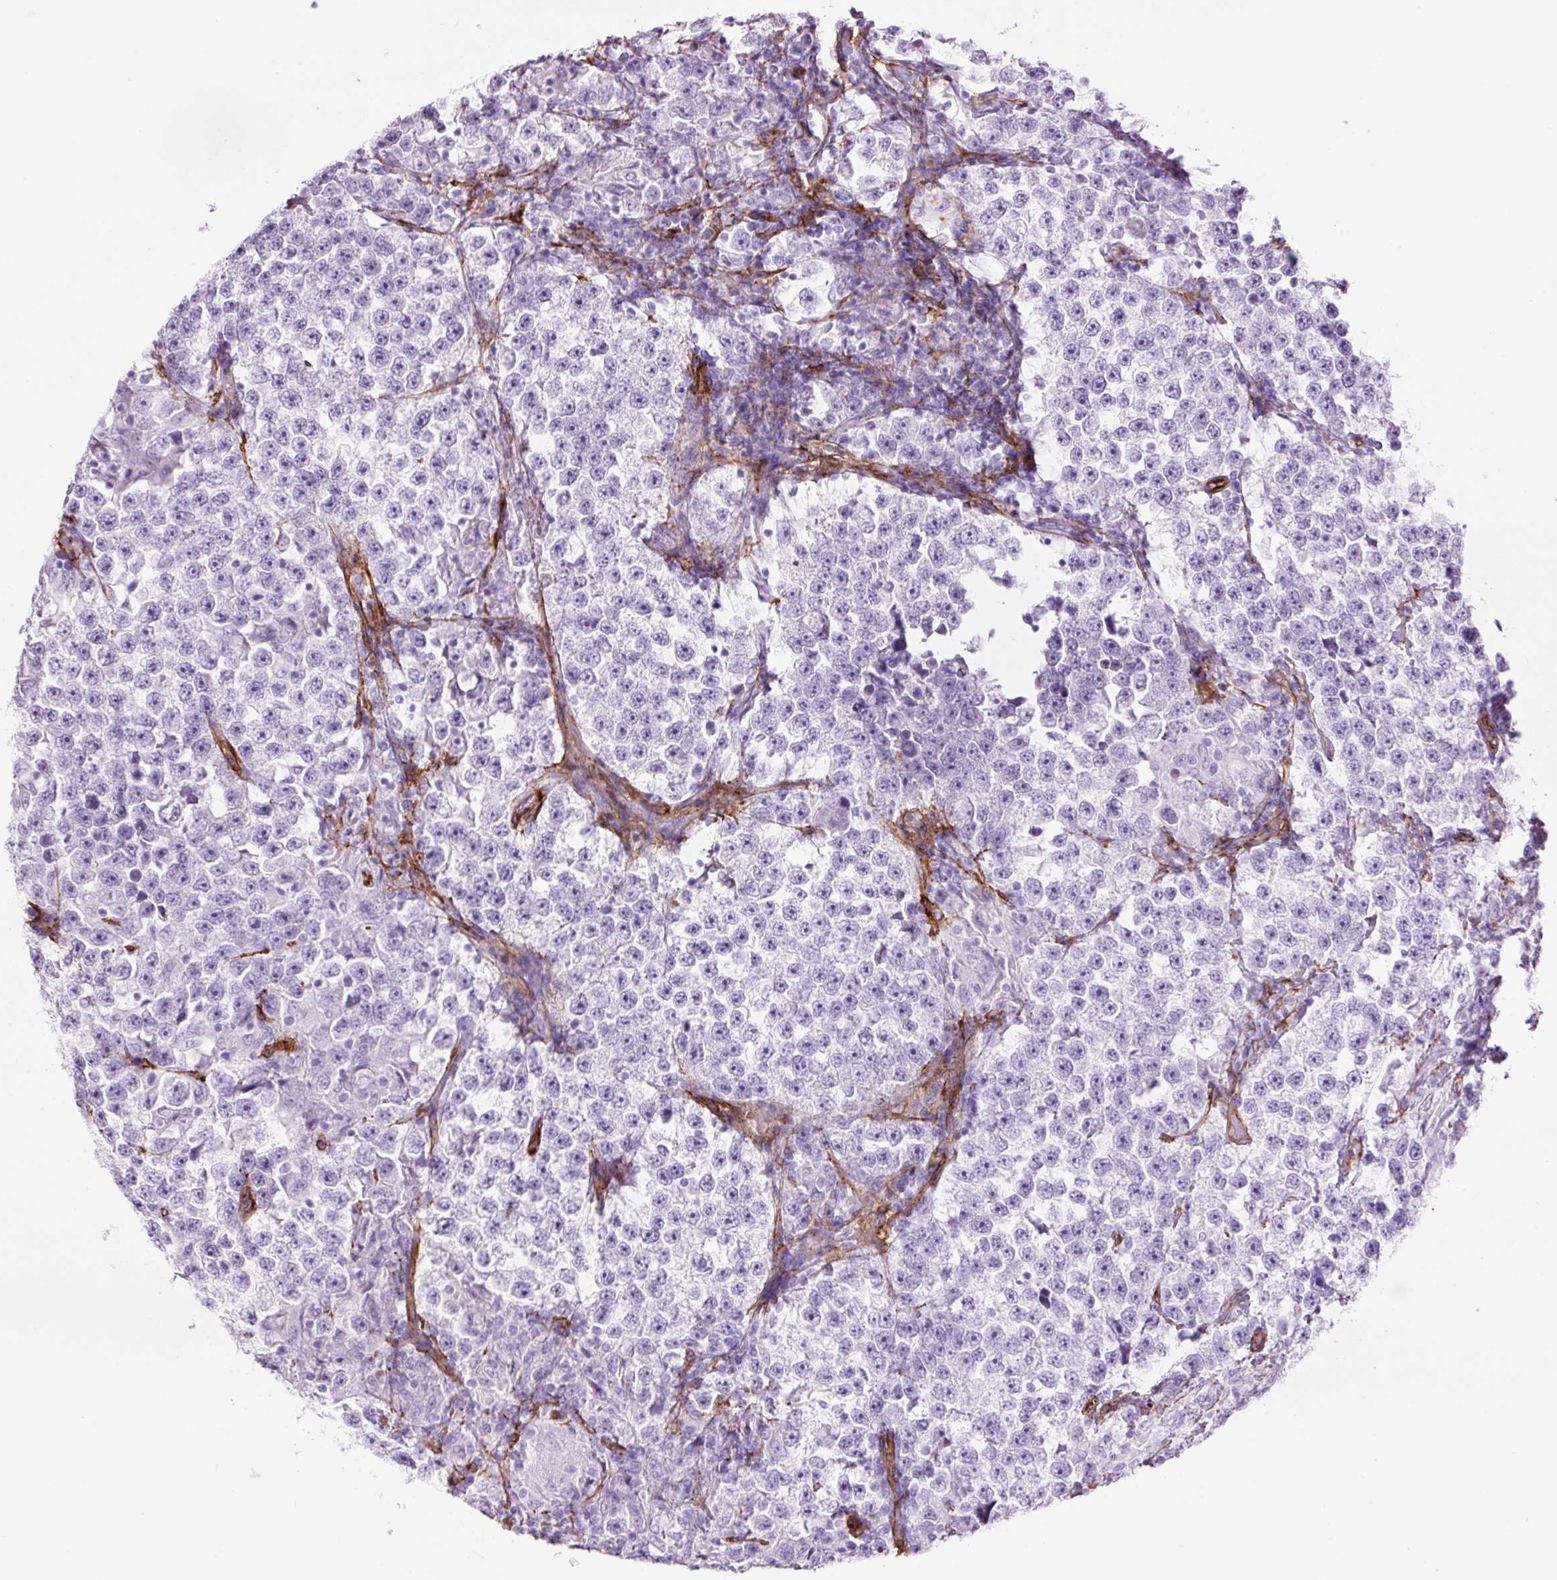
{"staining": {"intensity": "negative", "quantity": "none", "location": "none"}, "tissue": "testis cancer", "cell_type": "Tumor cells", "image_type": "cancer", "snomed": [{"axis": "morphology", "description": "Seminoma, NOS"}, {"axis": "topography", "description": "Testis"}], "caption": "Immunohistochemistry (IHC) image of neoplastic tissue: seminoma (testis) stained with DAB shows no significant protein positivity in tumor cells.", "gene": "CAV1", "patient": {"sex": "male", "age": 46}}